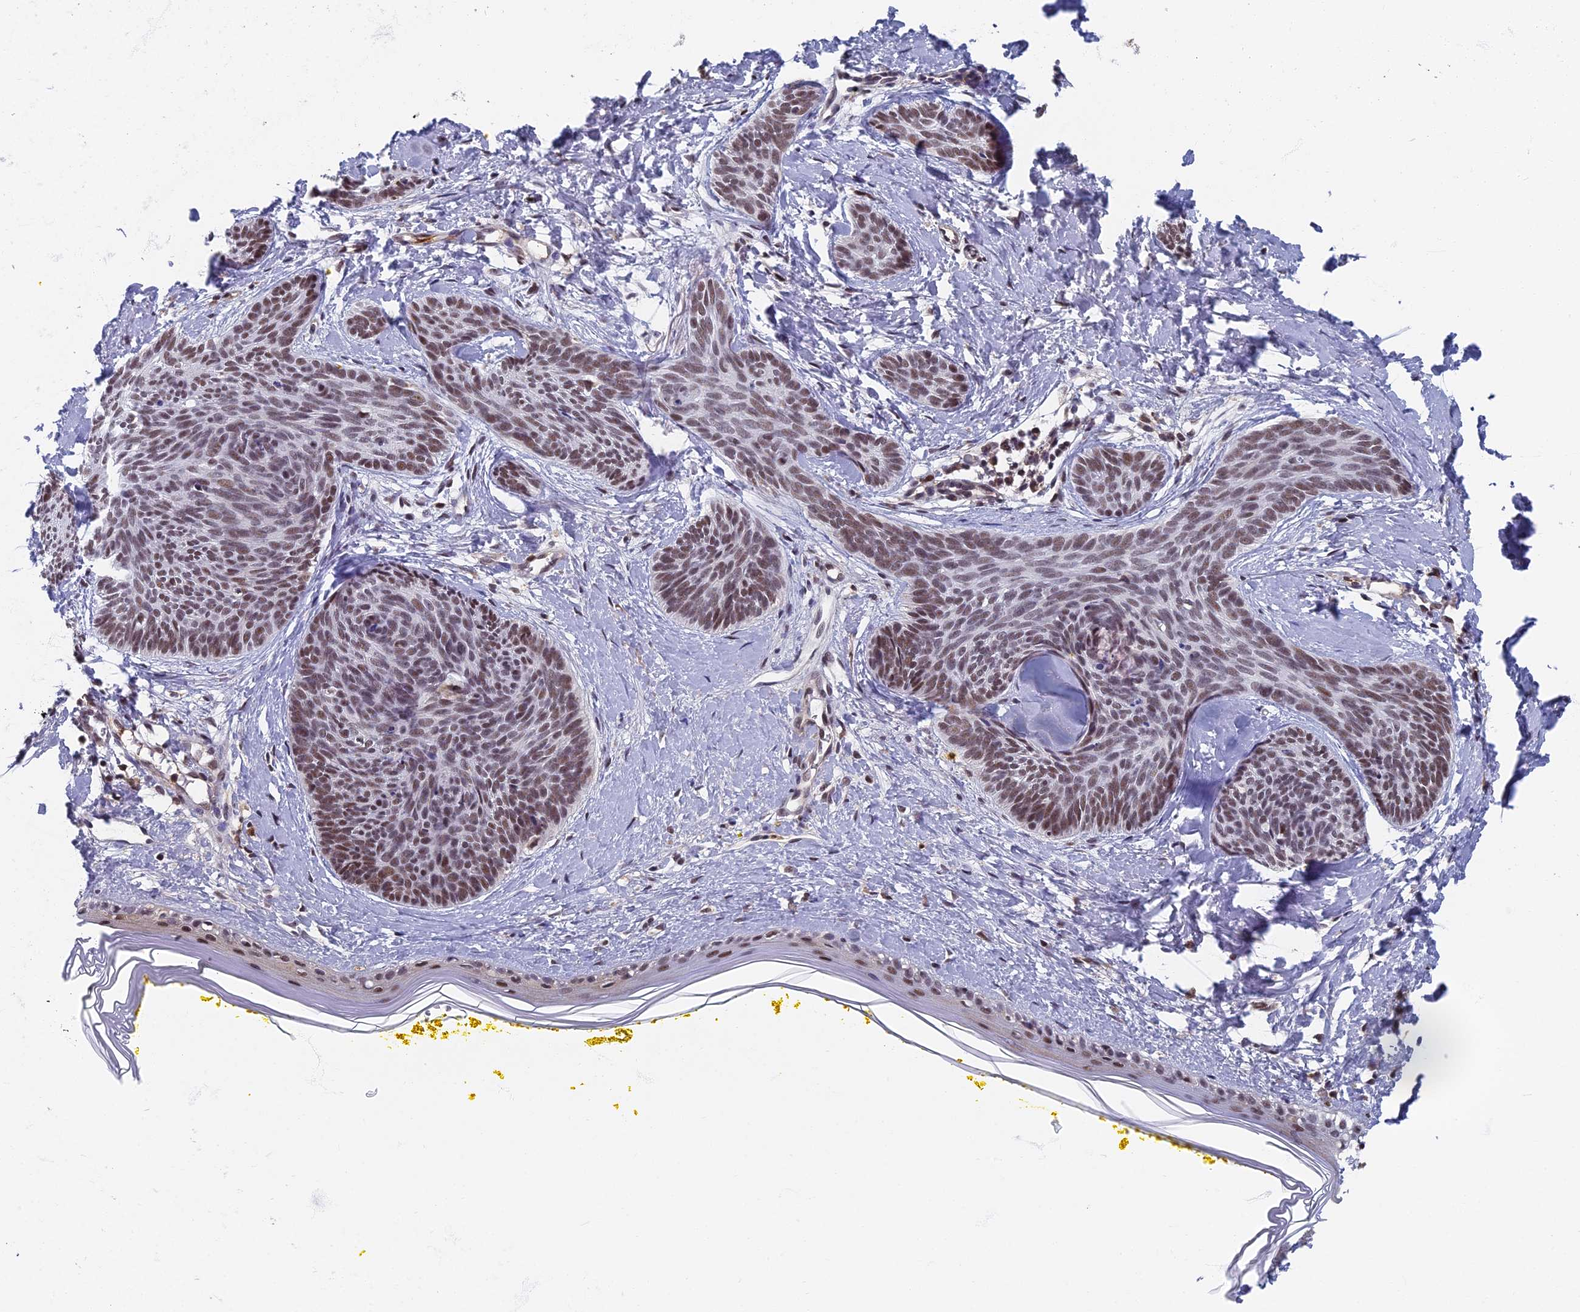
{"staining": {"intensity": "moderate", "quantity": ">75%", "location": "nuclear"}, "tissue": "skin cancer", "cell_type": "Tumor cells", "image_type": "cancer", "snomed": [{"axis": "morphology", "description": "Basal cell carcinoma"}, {"axis": "topography", "description": "Skin"}], "caption": "Immunohistochemical staining of basal cell carcinoma (skin) reveals medium levels of moderate nuclear staining in about >75% of tumor cells.", "gene": "TAF13", "patient": {"sex": "female", "age": 81}}